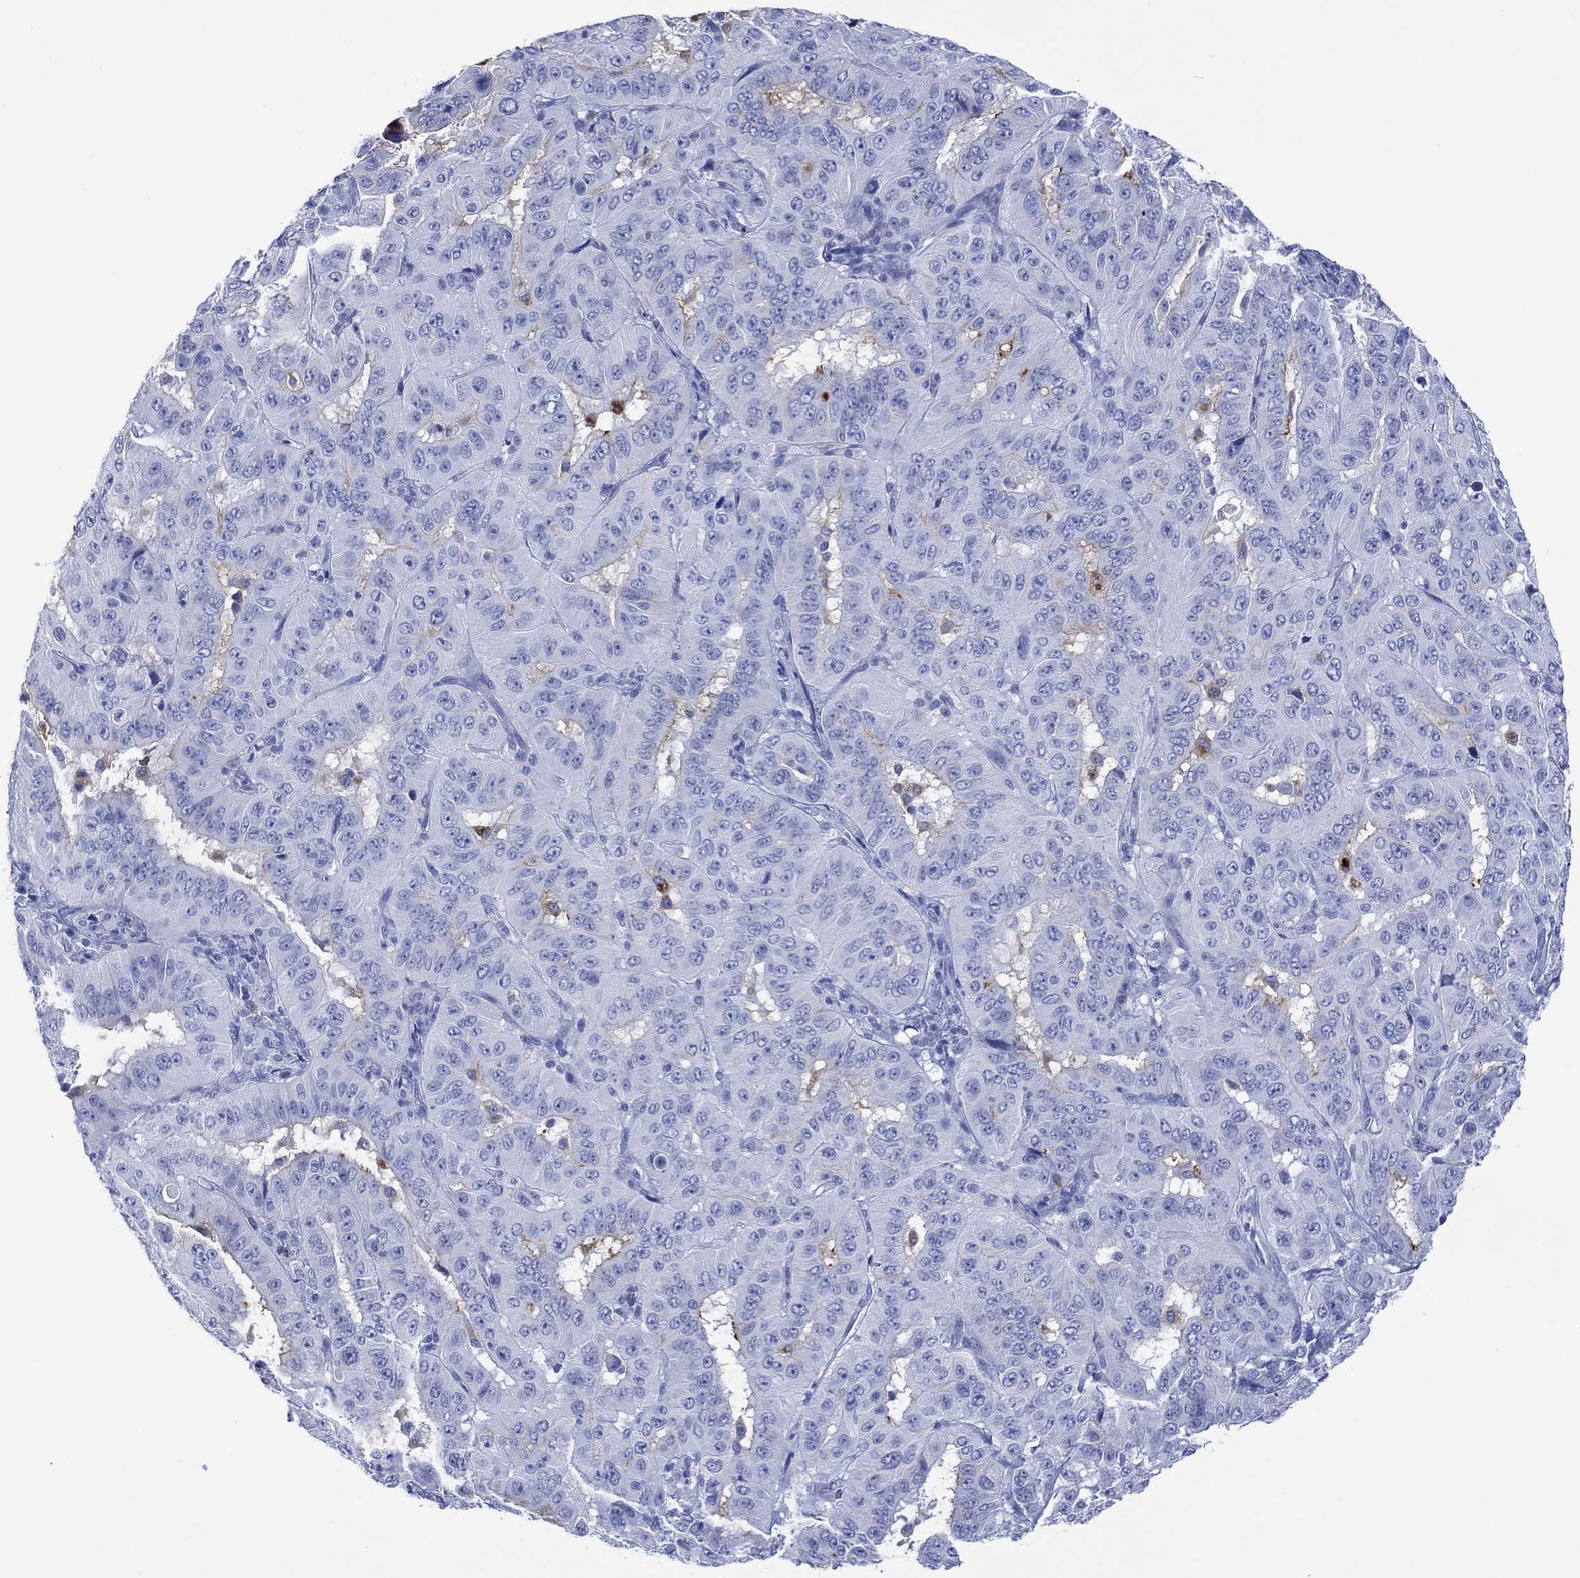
{"staining": {"intensity": "negative", "quantity": "none", "location": "none"}, "tissue": "pancreatic cancer", "cell_type": "Tumor cells", "image_type": "cancer", "snomed": [{"axis": "morphology", "description": "Adenocarcinoma, NOS"}, {"axis": "topography", "description": "Pancreas"}], "caption": "The micrograph demonstrates no staining of tumor cells in pancreatic adenocarcinoma.", "gene": "DPP4", "patient": {"sex": "male", "age": 63}}